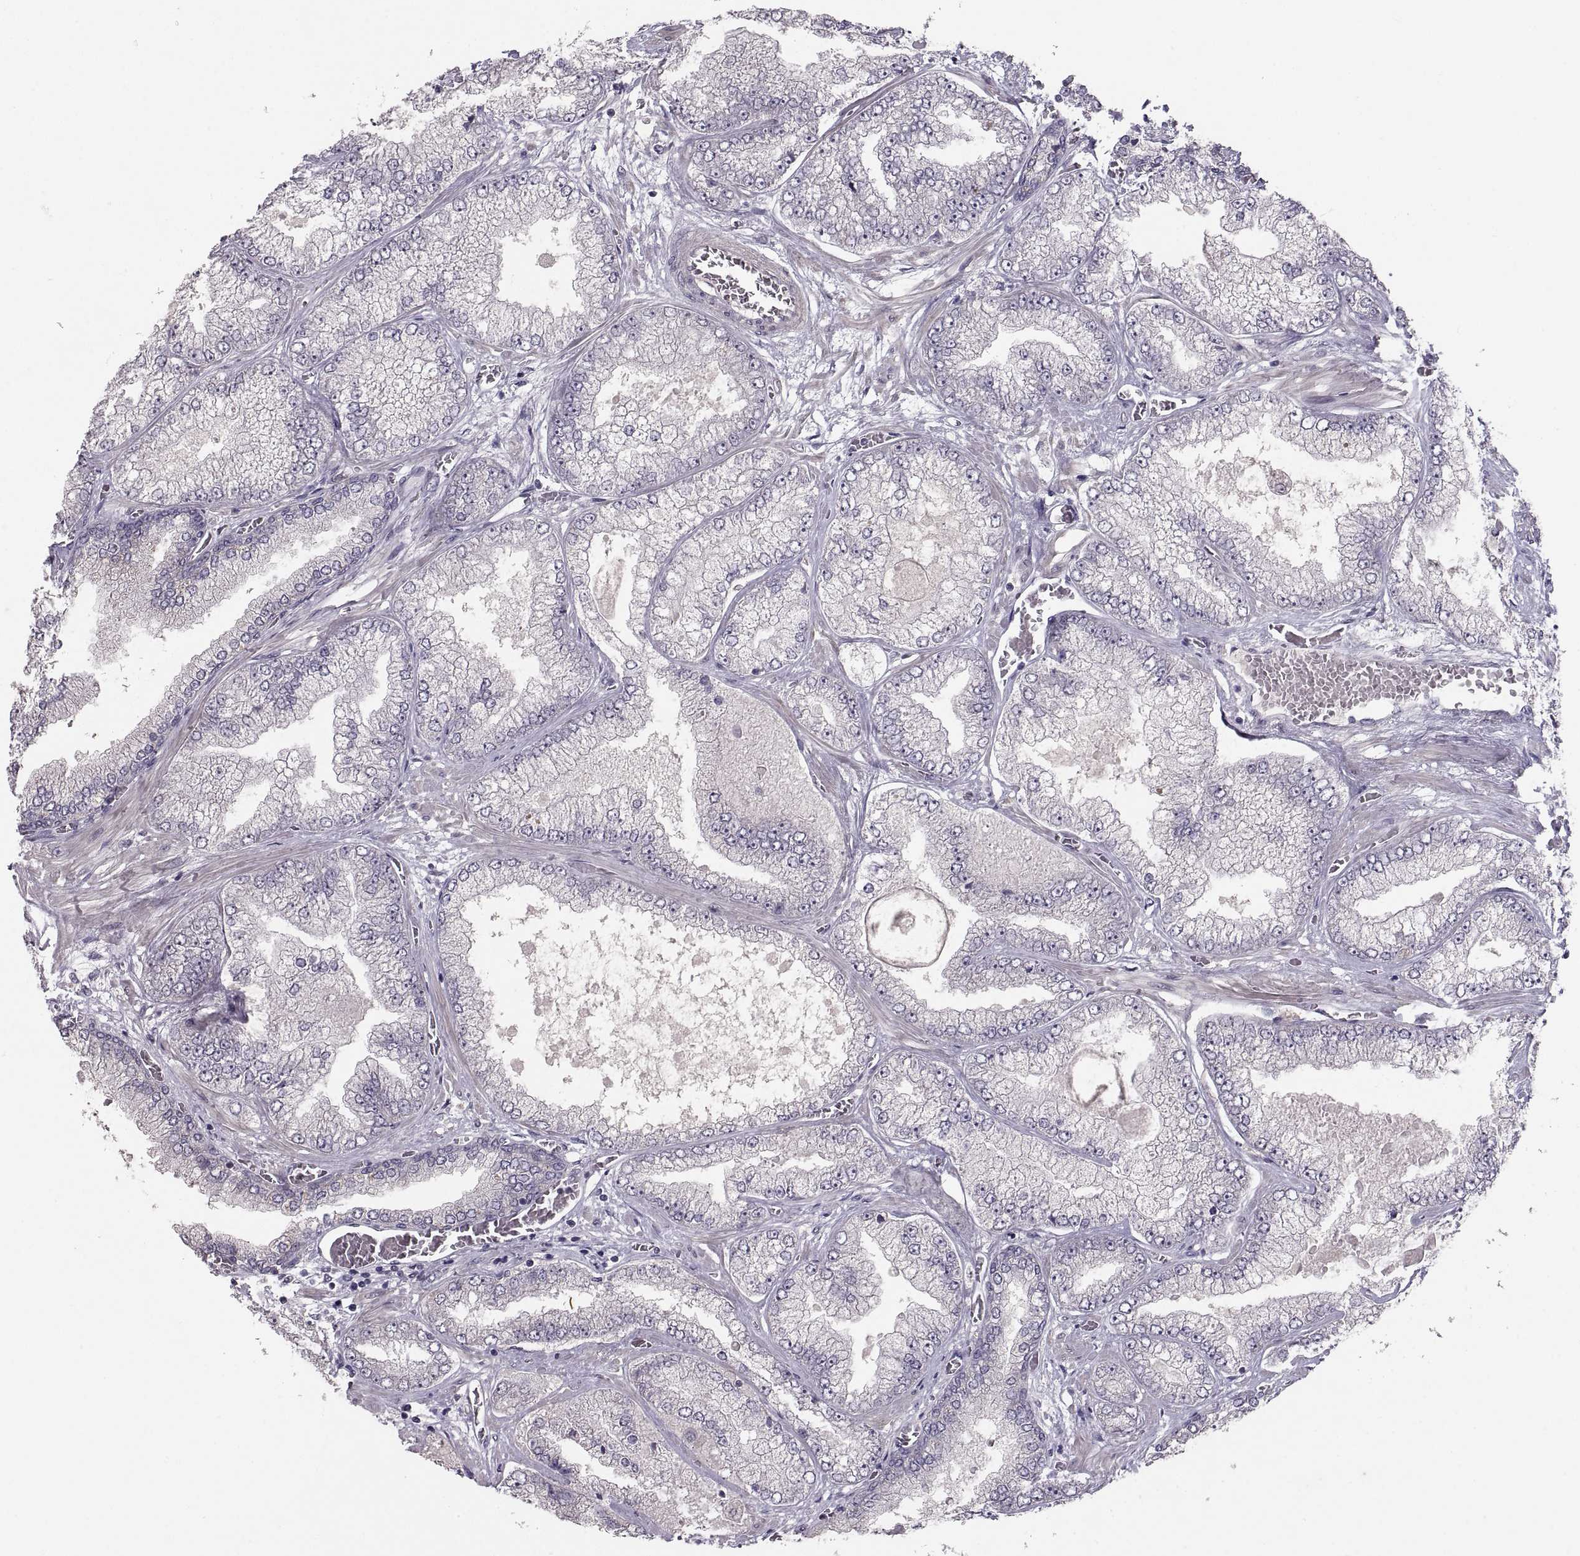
{"staining": {"intensity": "negative", "quantity": "none", "location": "none"}, "tissue": "prostate cancer", "cell_type": "Tumor cells", "image_type": "cancer", "snomed": [{"axis": "morphology", "description": "Adenocarcinoma, Low grade"}, {"axis": "topography", "description": "Prostate"}], "caption": "An image of human prostate cancer is negative for staining in tumor cells.", "gene": "PAX2", "patient": {"sex": "male", "age": 57}}